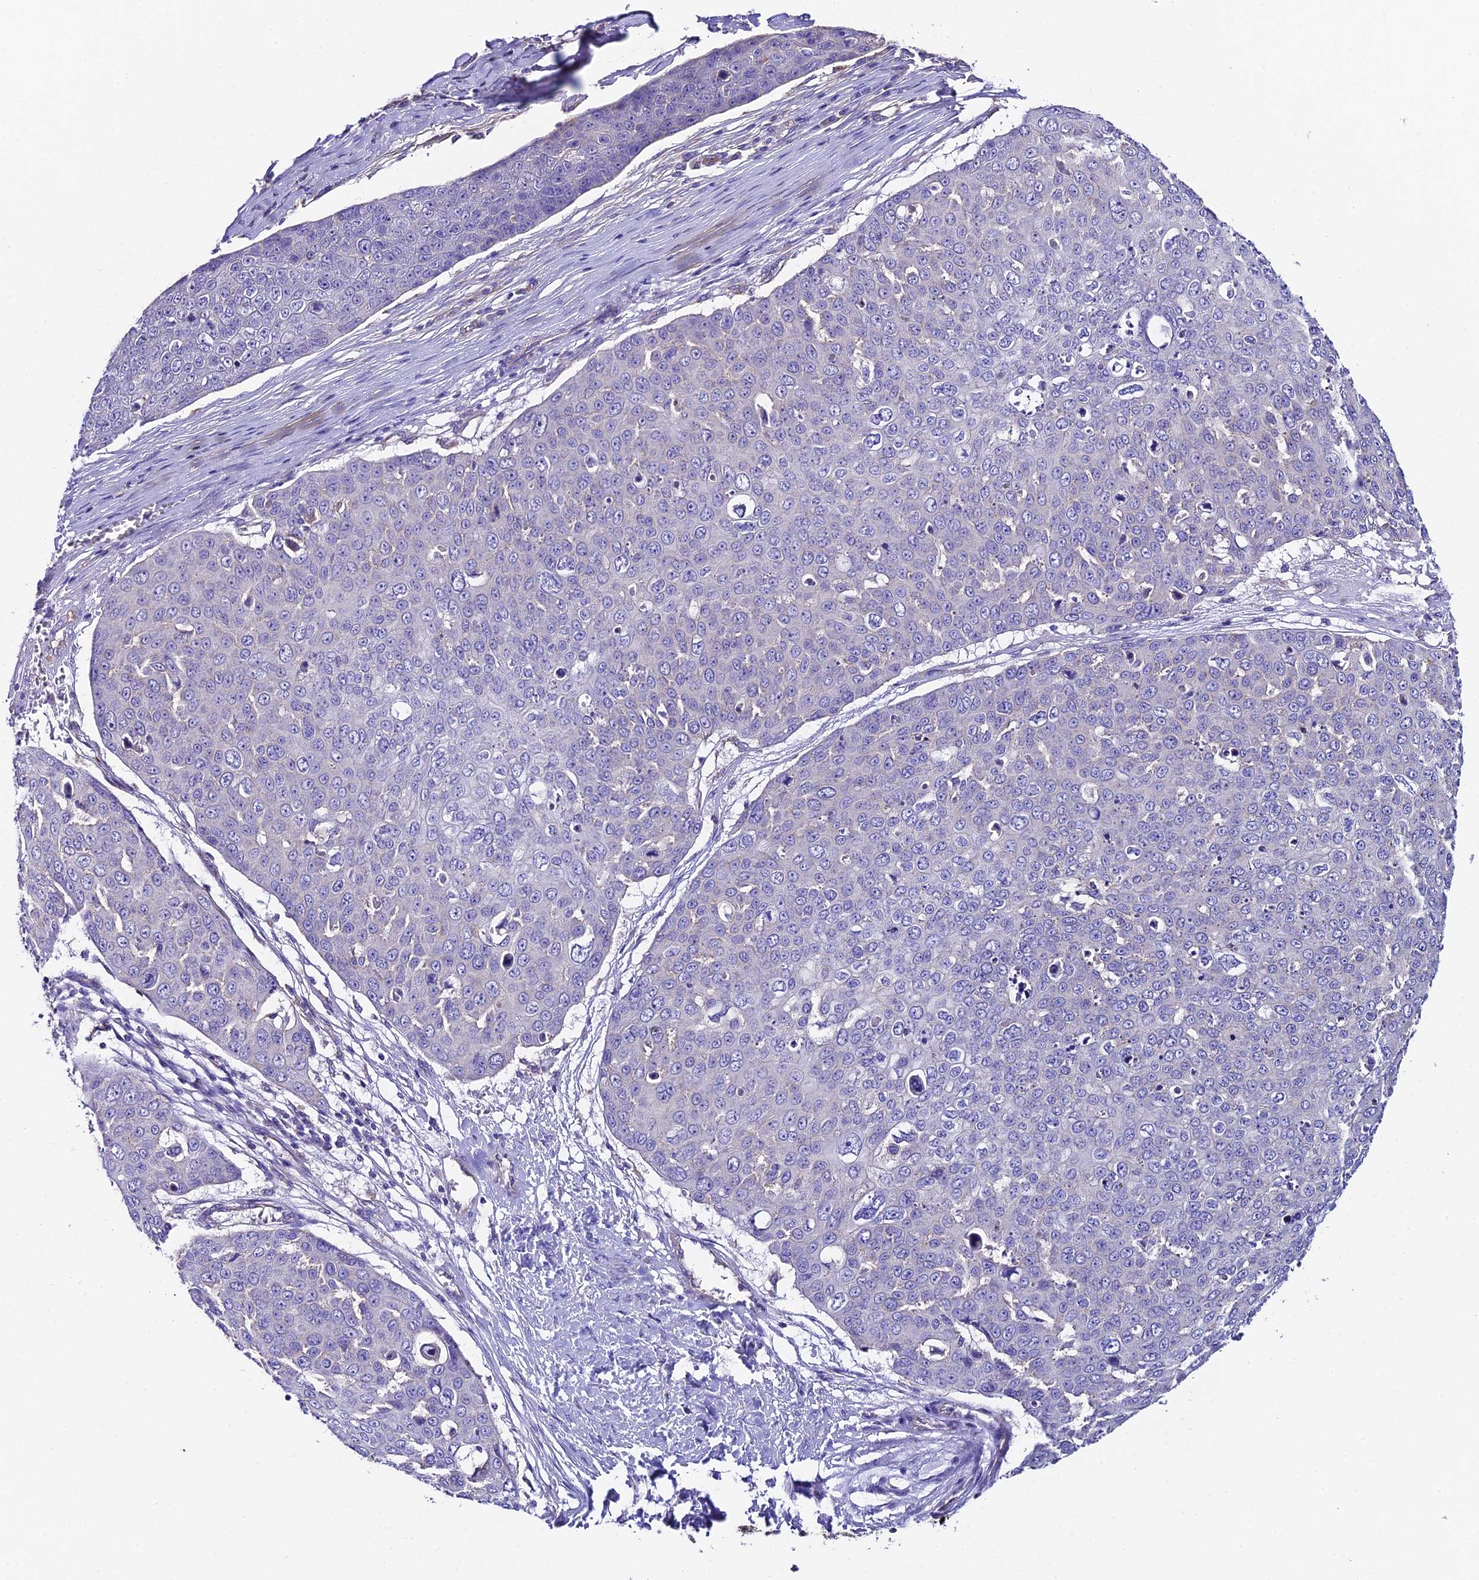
{"staining": {"intensity": "negative", "quantity": "none", "location": "none"}, "tissue": "skin cancer", "cell_type": "Tumor cells", "image_type": "cancer", "snomed": [{"axis": "morphology", "description": "Squamous cell carcinoma, NOS"}, {"axis": "topography", "description": "Skin"}], "caption": "Skin squamous cell carcinoma was stained to show a protein in brown. There is no significant staining in tumor cells. (DAB (3,3'-diaminobenzidine) immunohistochemistry, high magnification).", "gene": "QRFP", "patient": {"sex": "male", "age": 71}}